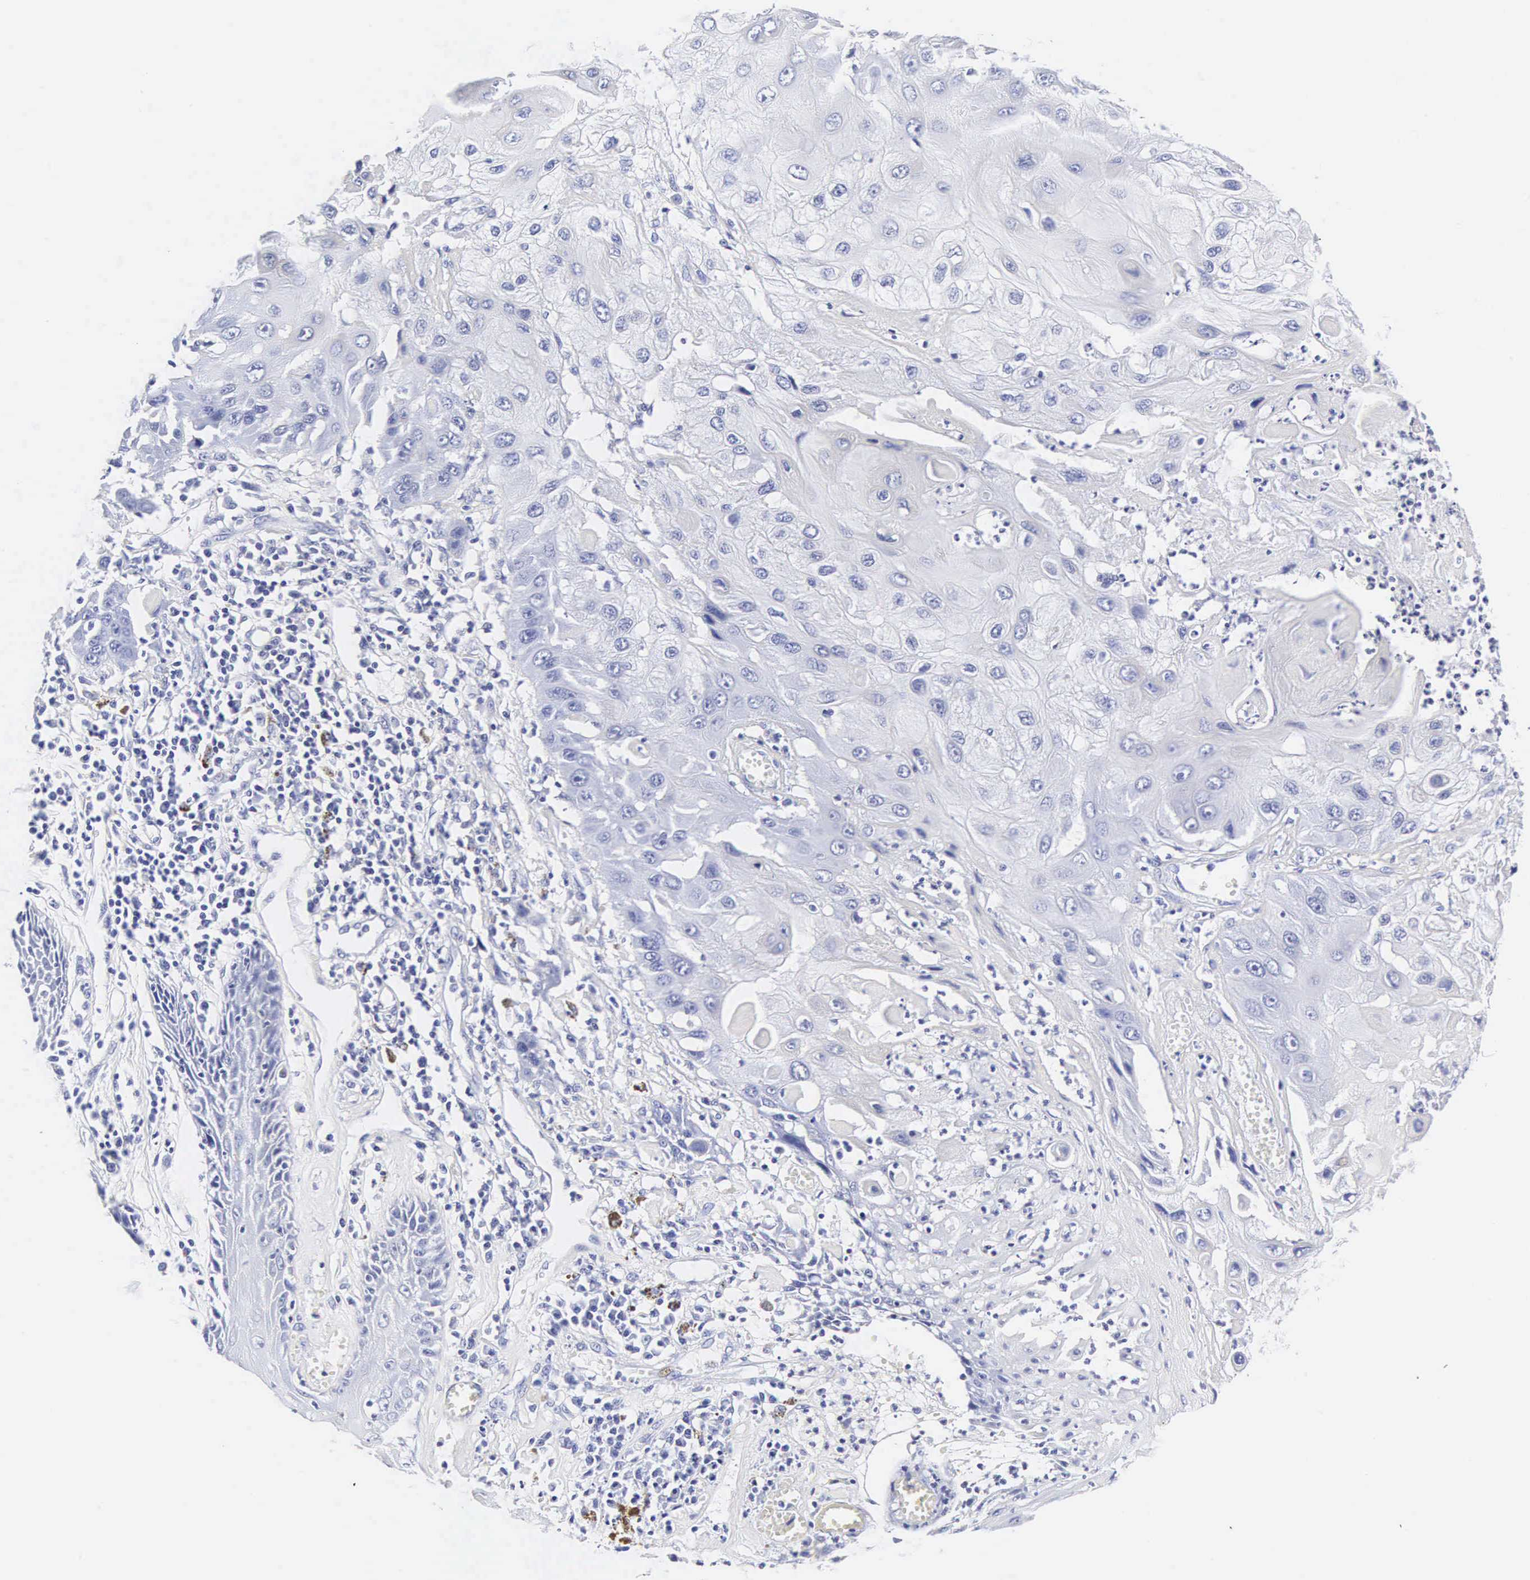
{"staining": {"intensity": "negative", "quantity": "none", "location": "none"}, "tissue": "skin cancer", "cell_type": "Tumor cells", "image_type": "cancer", "snomed": [{"axis": "morphology", "description": "Squamous cell carcinoma, NOS"}, {"axis": "topography", "description": "Skin"}, {"axis": "topography", "description": "Anal"}], "caption": "A micrograph of skin cancer stained for a protein shows no brown staining in tumor cells. The staining was performed using DAB to visualize the protein expression in brown, while the nuclei were stained in blue with hematoxylin (Magnification: 20x).", "gene": "INS", "patient": {"sex": "male", "age": 61}}